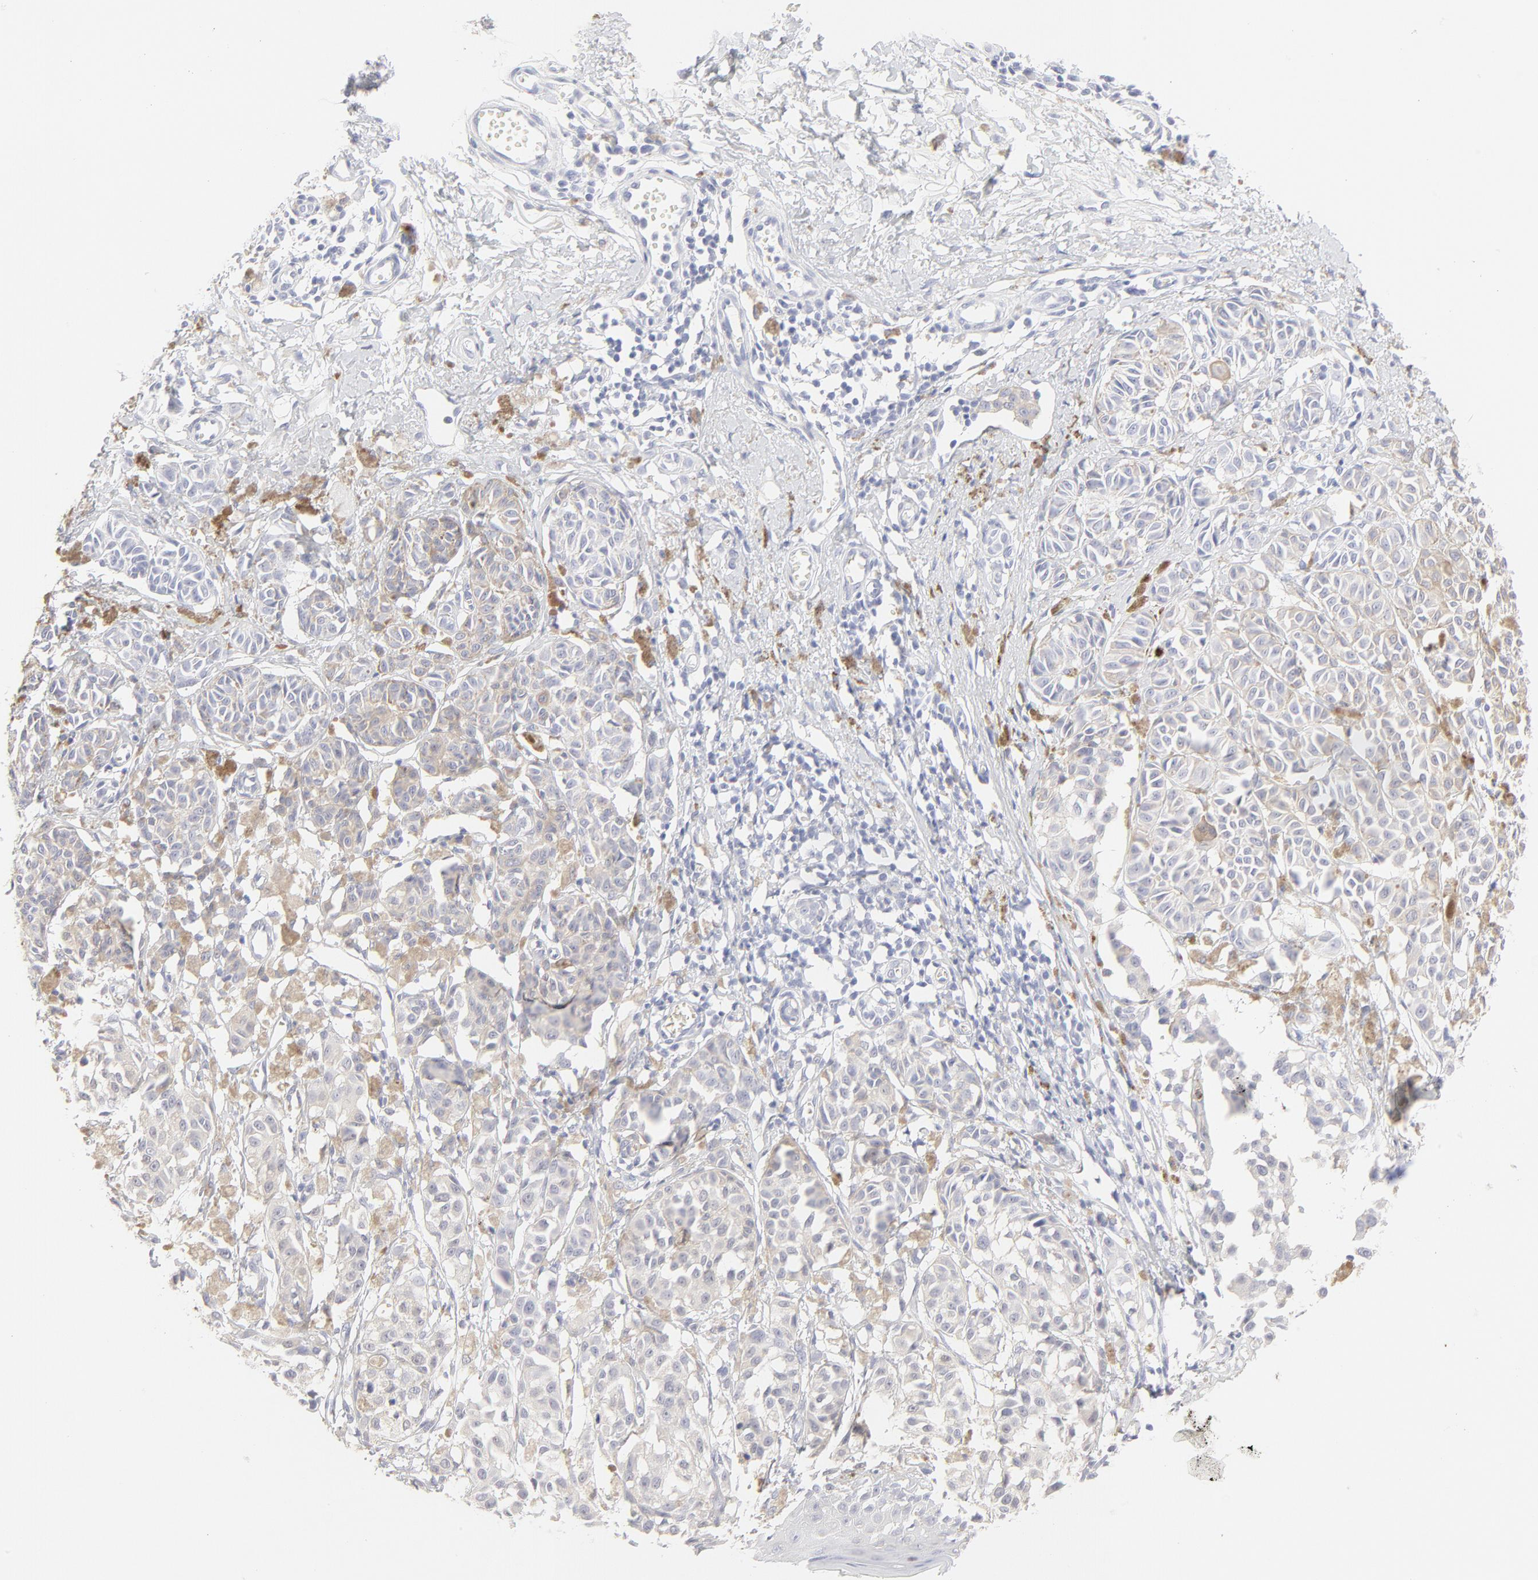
{"staining": {"intensity": "moderate", "quantity": "<25%", "location": "cytoplasmic/membranous"}, "tissue": "melanoma", "cell_type": "Tumor cells", "image_type": "cancer", "snomed": [{"axis": "morphology", "description": "Malignant melanoma, NOS"}, {"axis": "topography", "description": "Skin"}], "caption": "Moderate cytoplasmic/membranous positivity is appreciated in about <25% of tumor cells in melanoma. (DAB IHC, brown staining for protein, blue staining for nuclei).", "gene": "ELF3", "patient": {"sex": "male", "age": 76}}